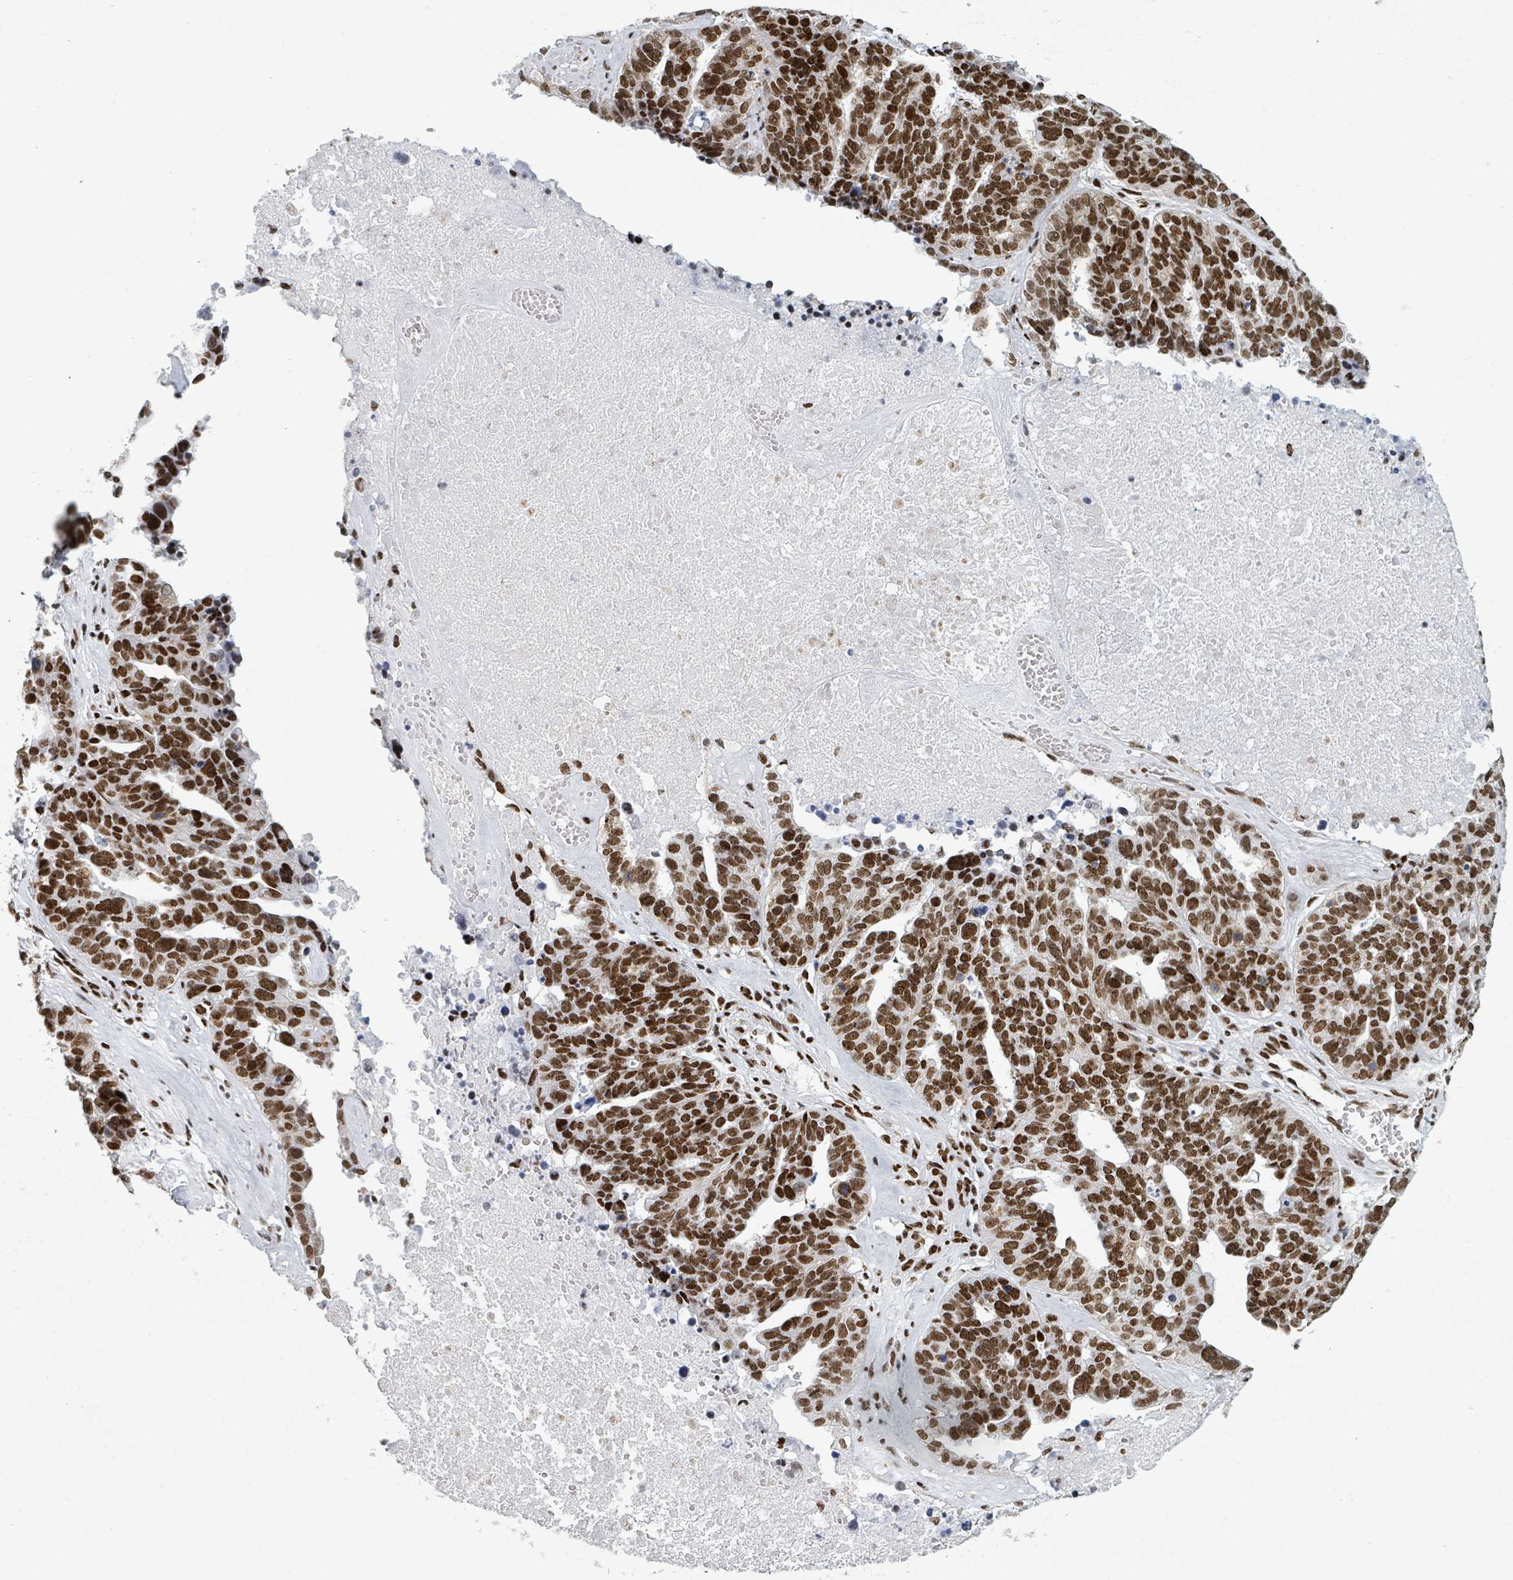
{"staining": {"intensity": "strong", "quantity": ">75%", "location": "nuclear"}, "tissue": "ovarian cancer", "cell_type": "Tumor cells", "image_type": "cancer", "snomed": [{"axis": "morphology", "description": "Cystadenocarcinoma, serous, NOS"}, {"axis": "topography", "description": "Ovary"}], "caption": "The histopathology image demonstrates immunohistochemical staining of serous cystadenocarcinoma (ovarian). There is strong nuclear expression is seen in about >75% of tumor cells.", "gene": "DHX16", "patient": {"sex": "female", "age": 59}}